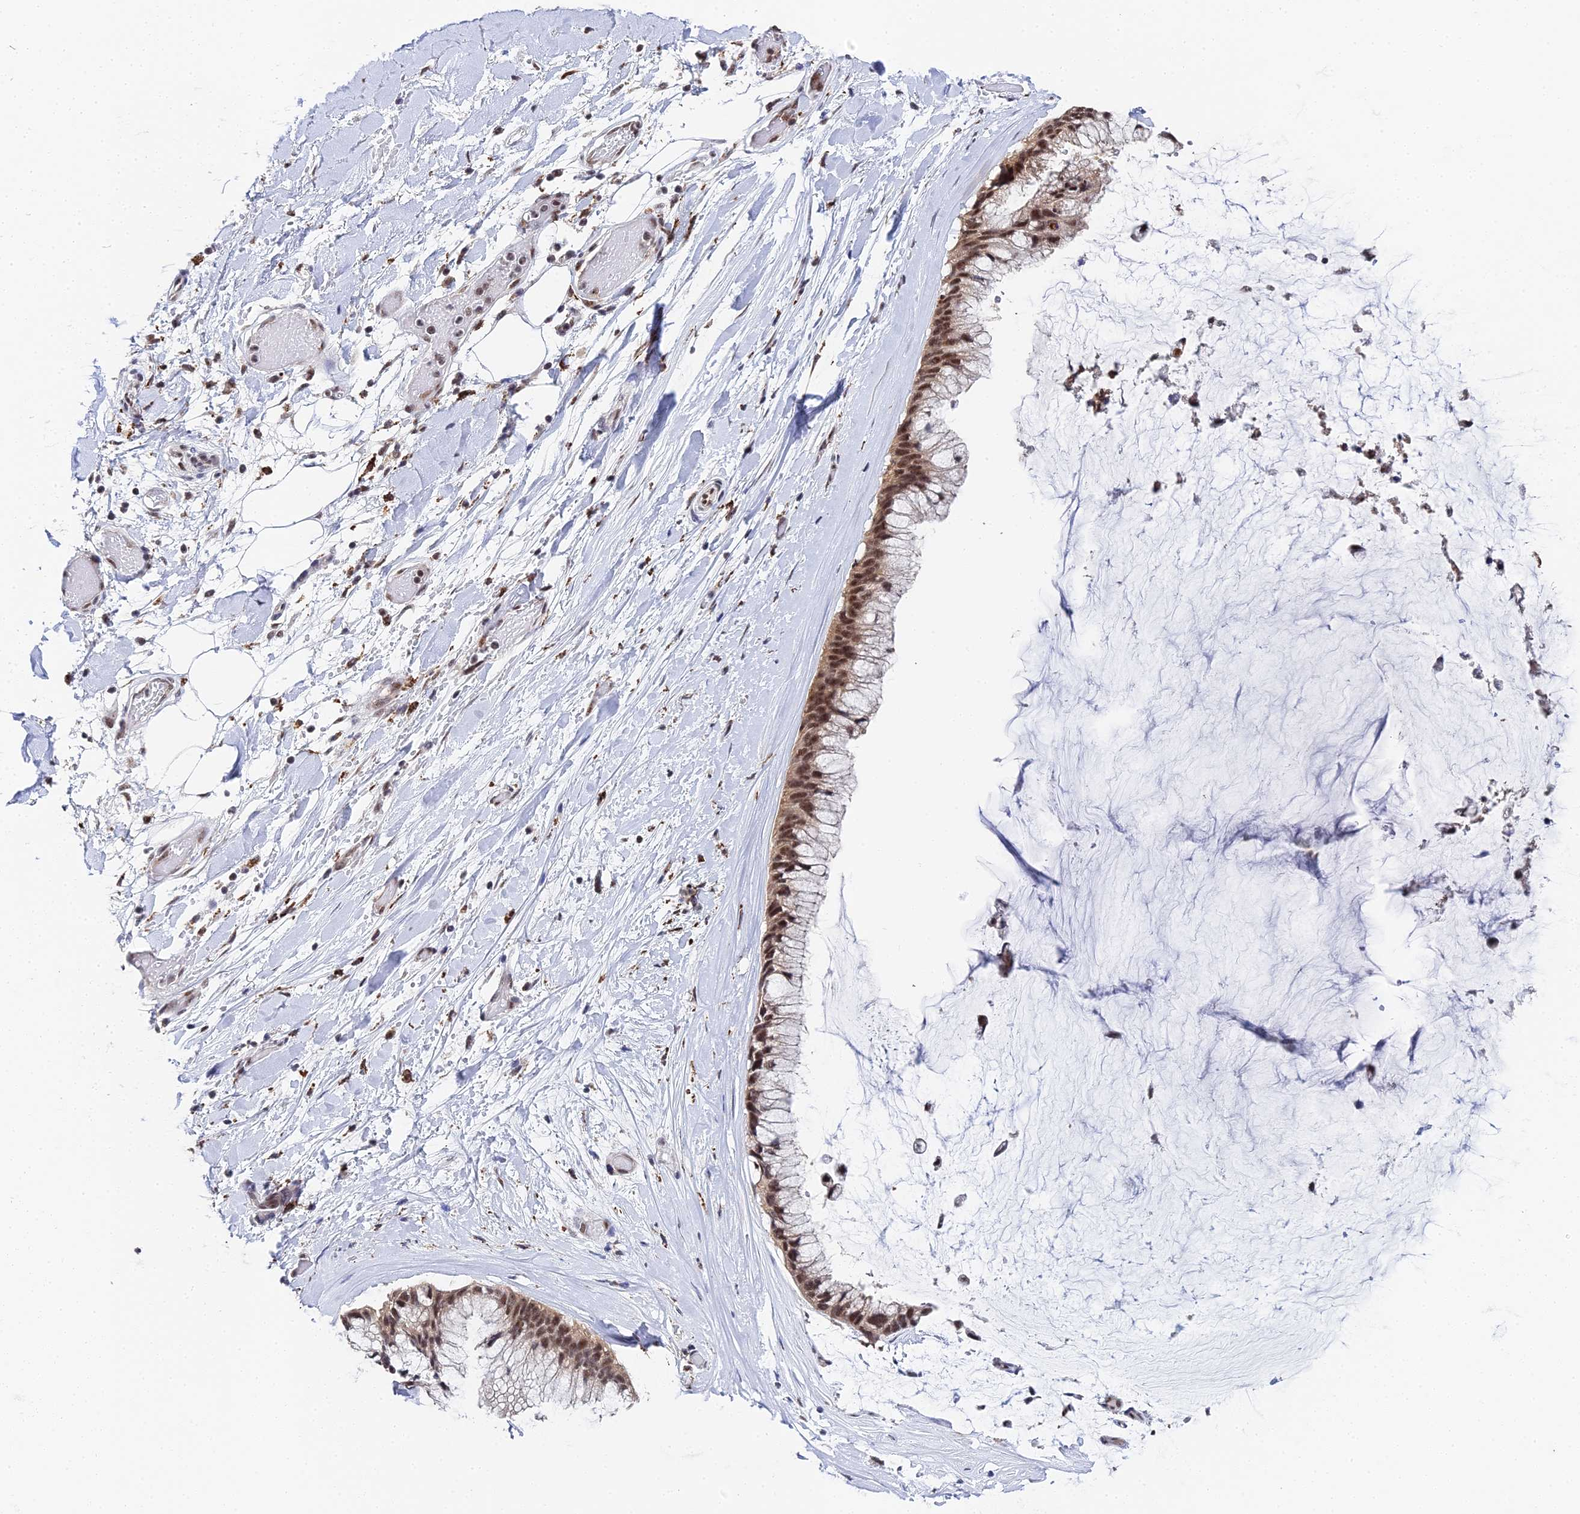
{"staining": {"intensity": "strong", "quantity": ">75%", "location": "nuclear"}, "tissue": "ovarian cancer", "cell_type": "Tumor cells", "image_type": "cancer", "snomed": [{"axis": "morphology", "description": "Cystadenocarcinoma, mucinous, NOS"}, {"axis": "topography", "description": "Ovary"}], "caption": "Ovarian cancer (mucinous cystadenocarcinoma) stained with a protein marker demonstrates strong staining in tumor cells.", "gene": "MAGOHB", "patient": {"sex": "female", "age": 39}}